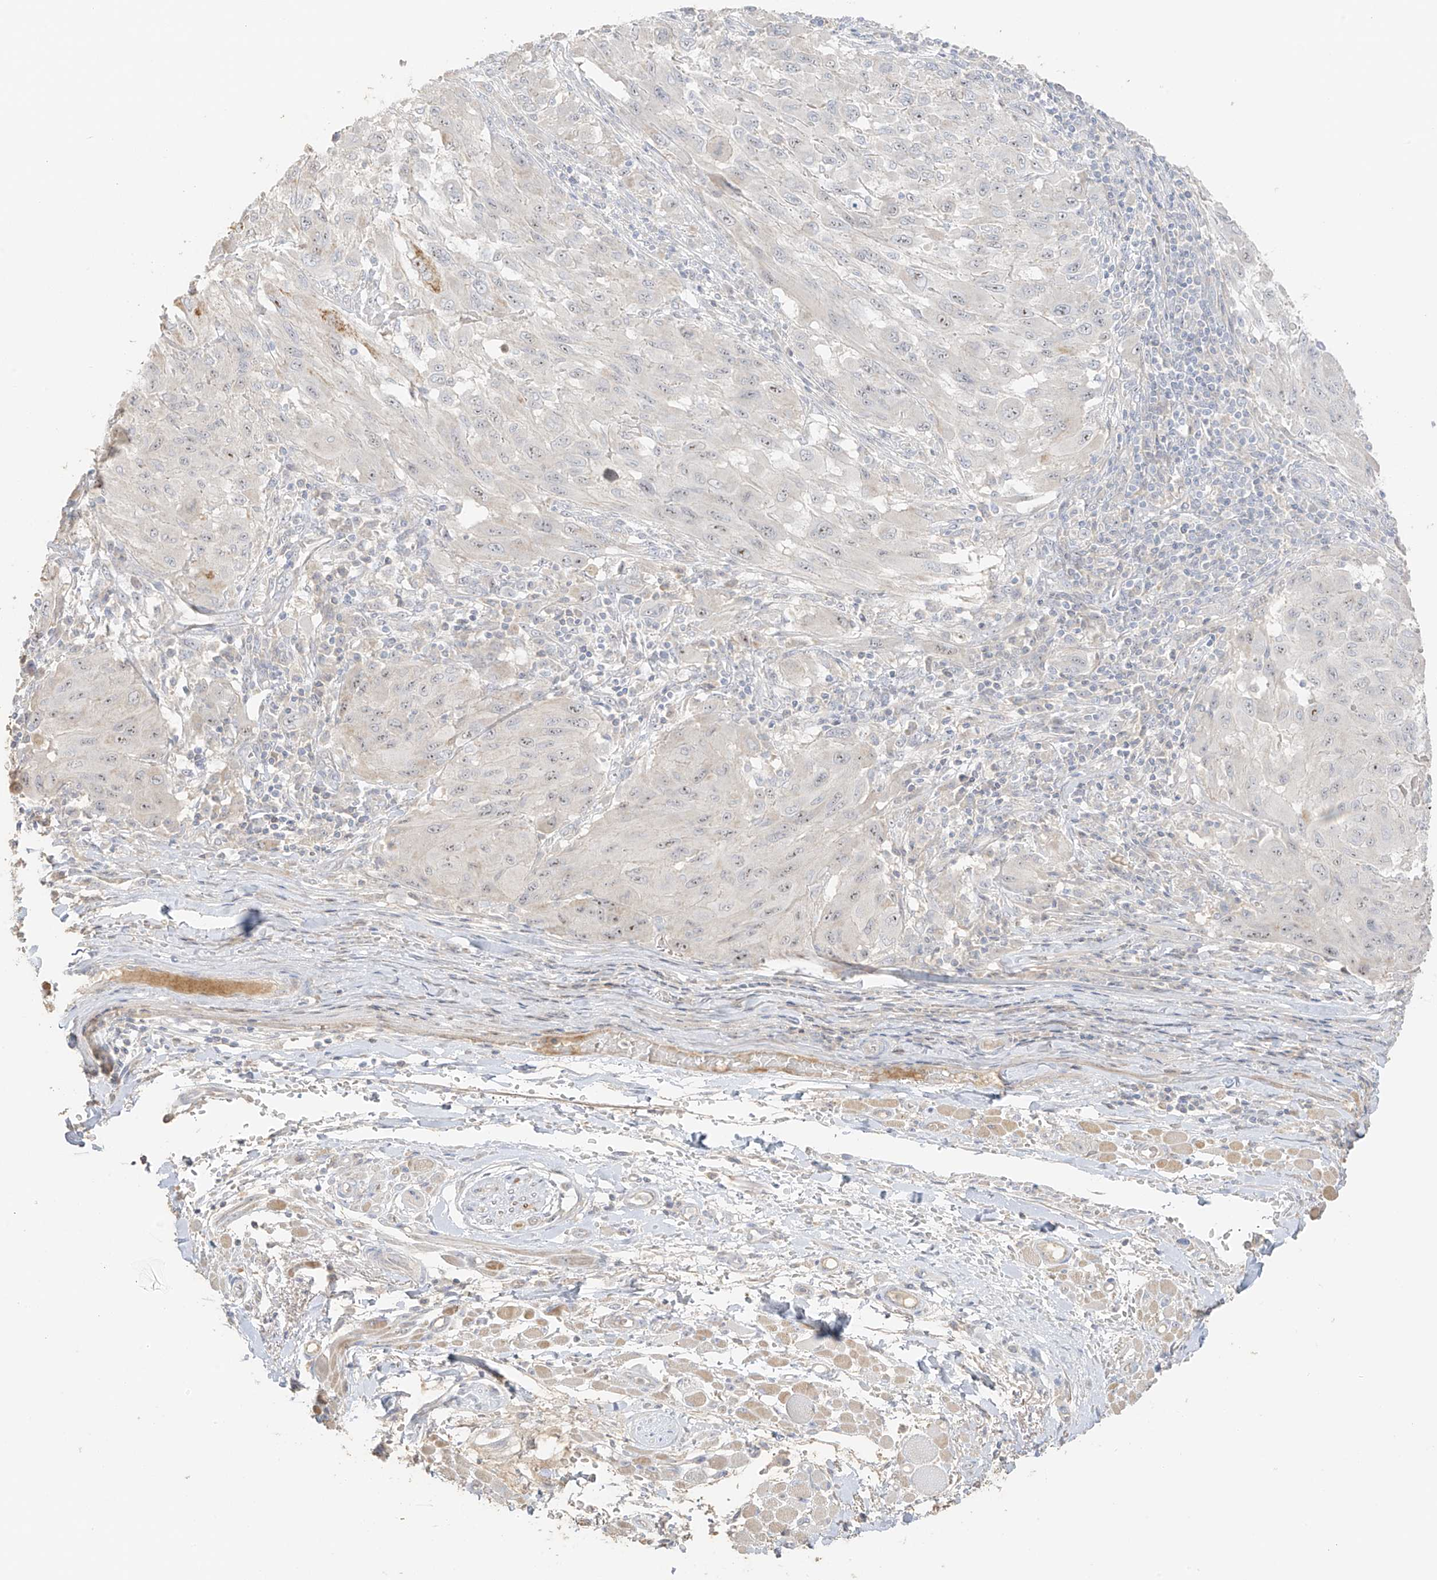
{"staining": {"intensity": "weak", "quantity": "25%-75%", "location": "nuclear"}, "tissue": "melanoma", "cell_type": "Tumor cells", "image_type": "cancer", "snomed": [{"axis": "morphology", "description": "Malignant melanoma, NOS"}, {"axis": "topography", "description": "Skin"}], "caption": "Protein expression analysis of malignant melanoma demonstrates weak nuclear expression in about 25%-75% of tumor cells. (DAB (3,3'-diaminobenzidine) IHC, brown staining for protein, blue staining for nuclei).", "gene": "ZBTB41", "patient": {"sex": "female", "age": 91}}